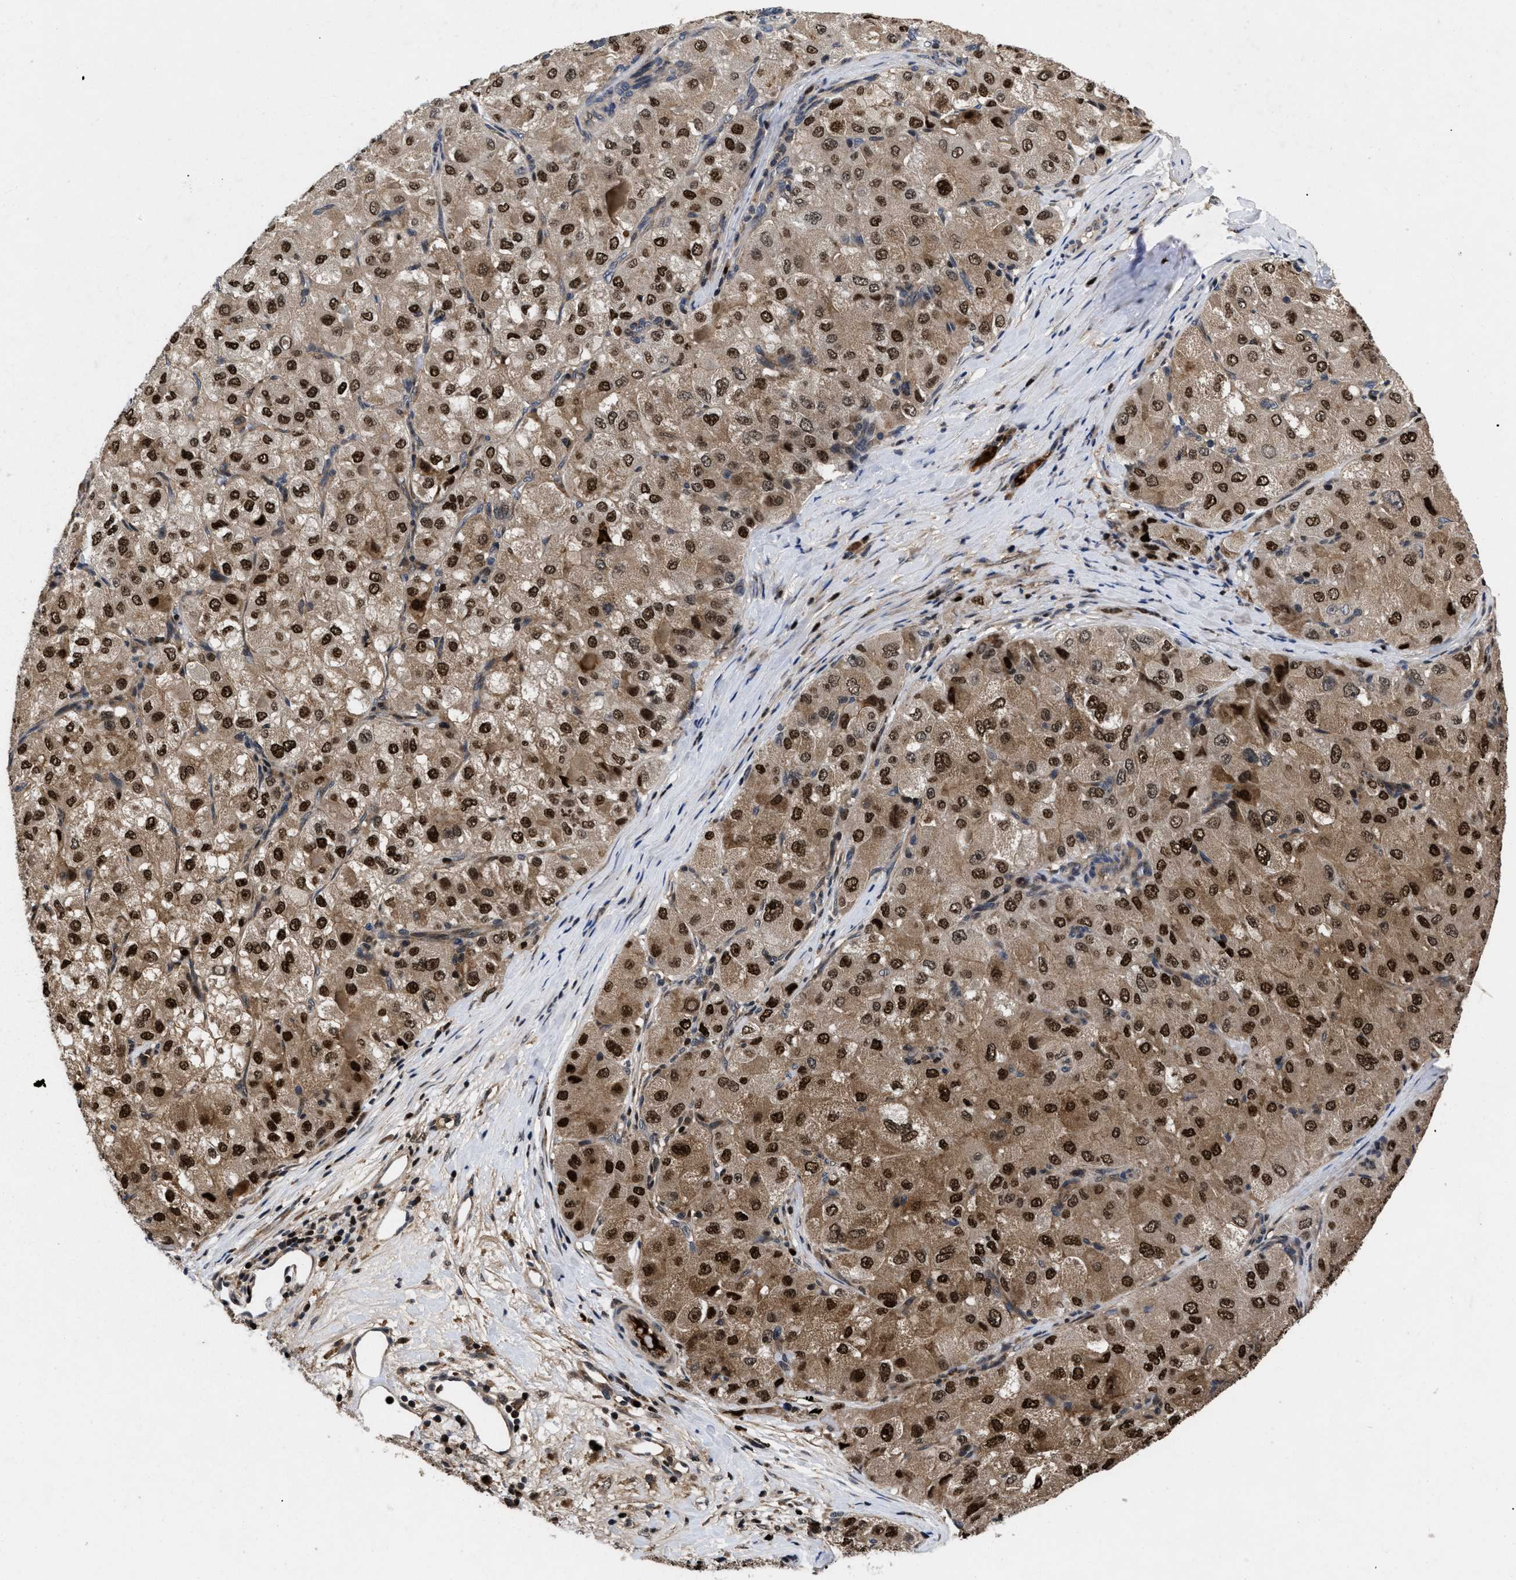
{"staining": {"intensity": "strong", "quantity": ">75%", "location": "cytoplasmic/membranous,nuclear"}, "tissue": "liver cancer", "cell_type": "Tumor cells", "image_type": "cancer", "snomed": [{"axis": "morphology", "description": "Carcinoma, Hepatocellular, NOS"}, {"axis": "topography", "description": "Liver"}], "caption": "Immunohistochemical staining of liver cancer (hepatocellular carcinoma) exhibits strong cytoplasmic/membranous and nuclear protein expression in about >75% of tumor cells. (brown staining indicates protein expression, while blue staining denotes nuclei).", "gene": "FAM200A", "patient": {"sex": "male", "age": 80}}